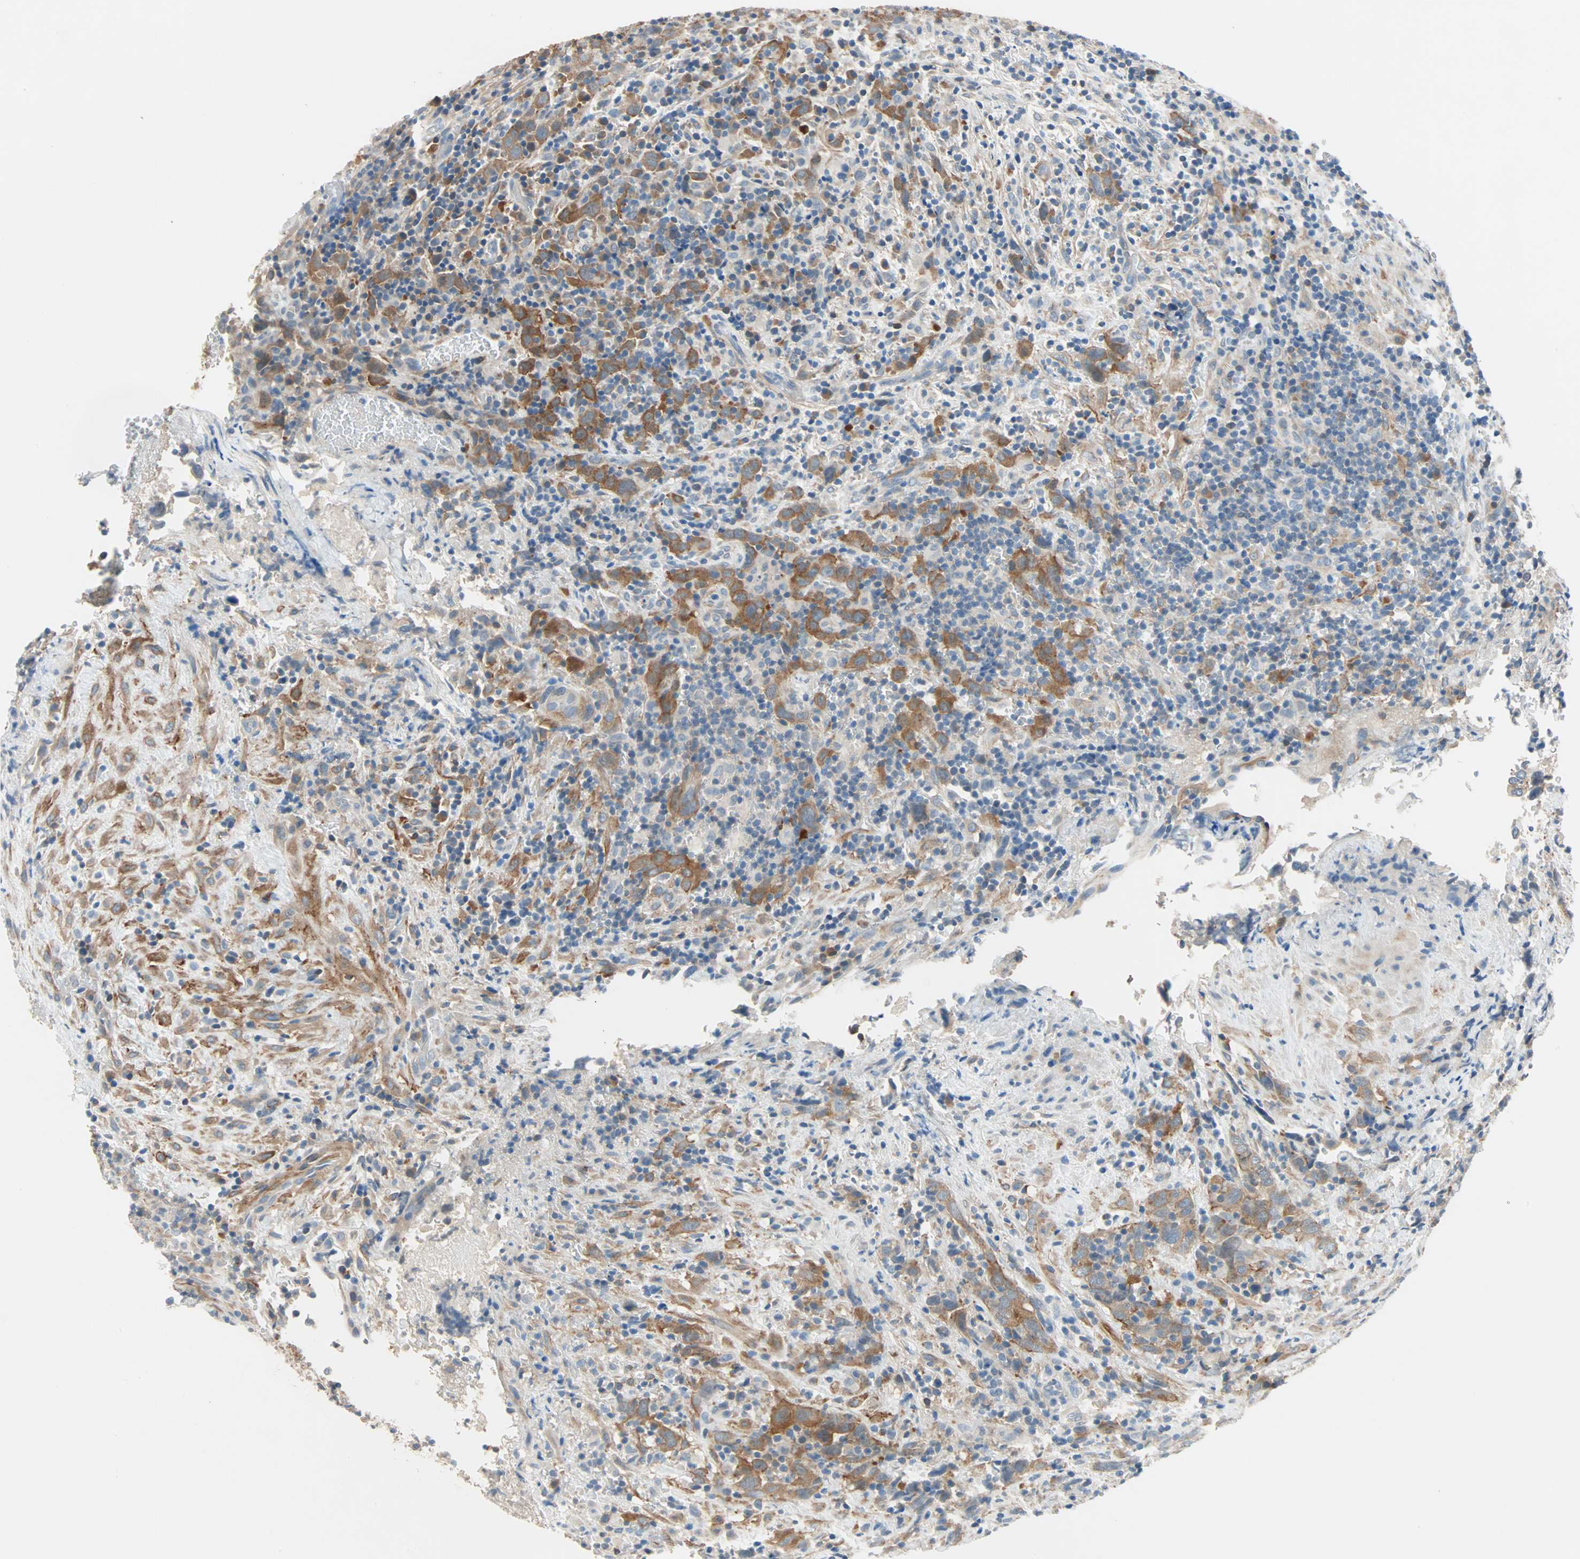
{"staining": {"intensity": "strong", "quantity": ">75%", "location": "cytoplasmic/membranous"}, "tissue": "urothelial cancer", "cell_type": "Tumor cells", "image_type": "cancer", "snomed": [{"axis": "morphology", "description": "Urothelial carcinoma, High grade"}, {"axis": "topography", "description": "Urinary bladder"}], "caption": "Tumor cells display high levels of strong cytoplasmic/membranous staining in approximately >75% of cells in urothelial cancer.", "gene": "TNFRSF12A", "patient": {"sex": "male", "age": 61}}